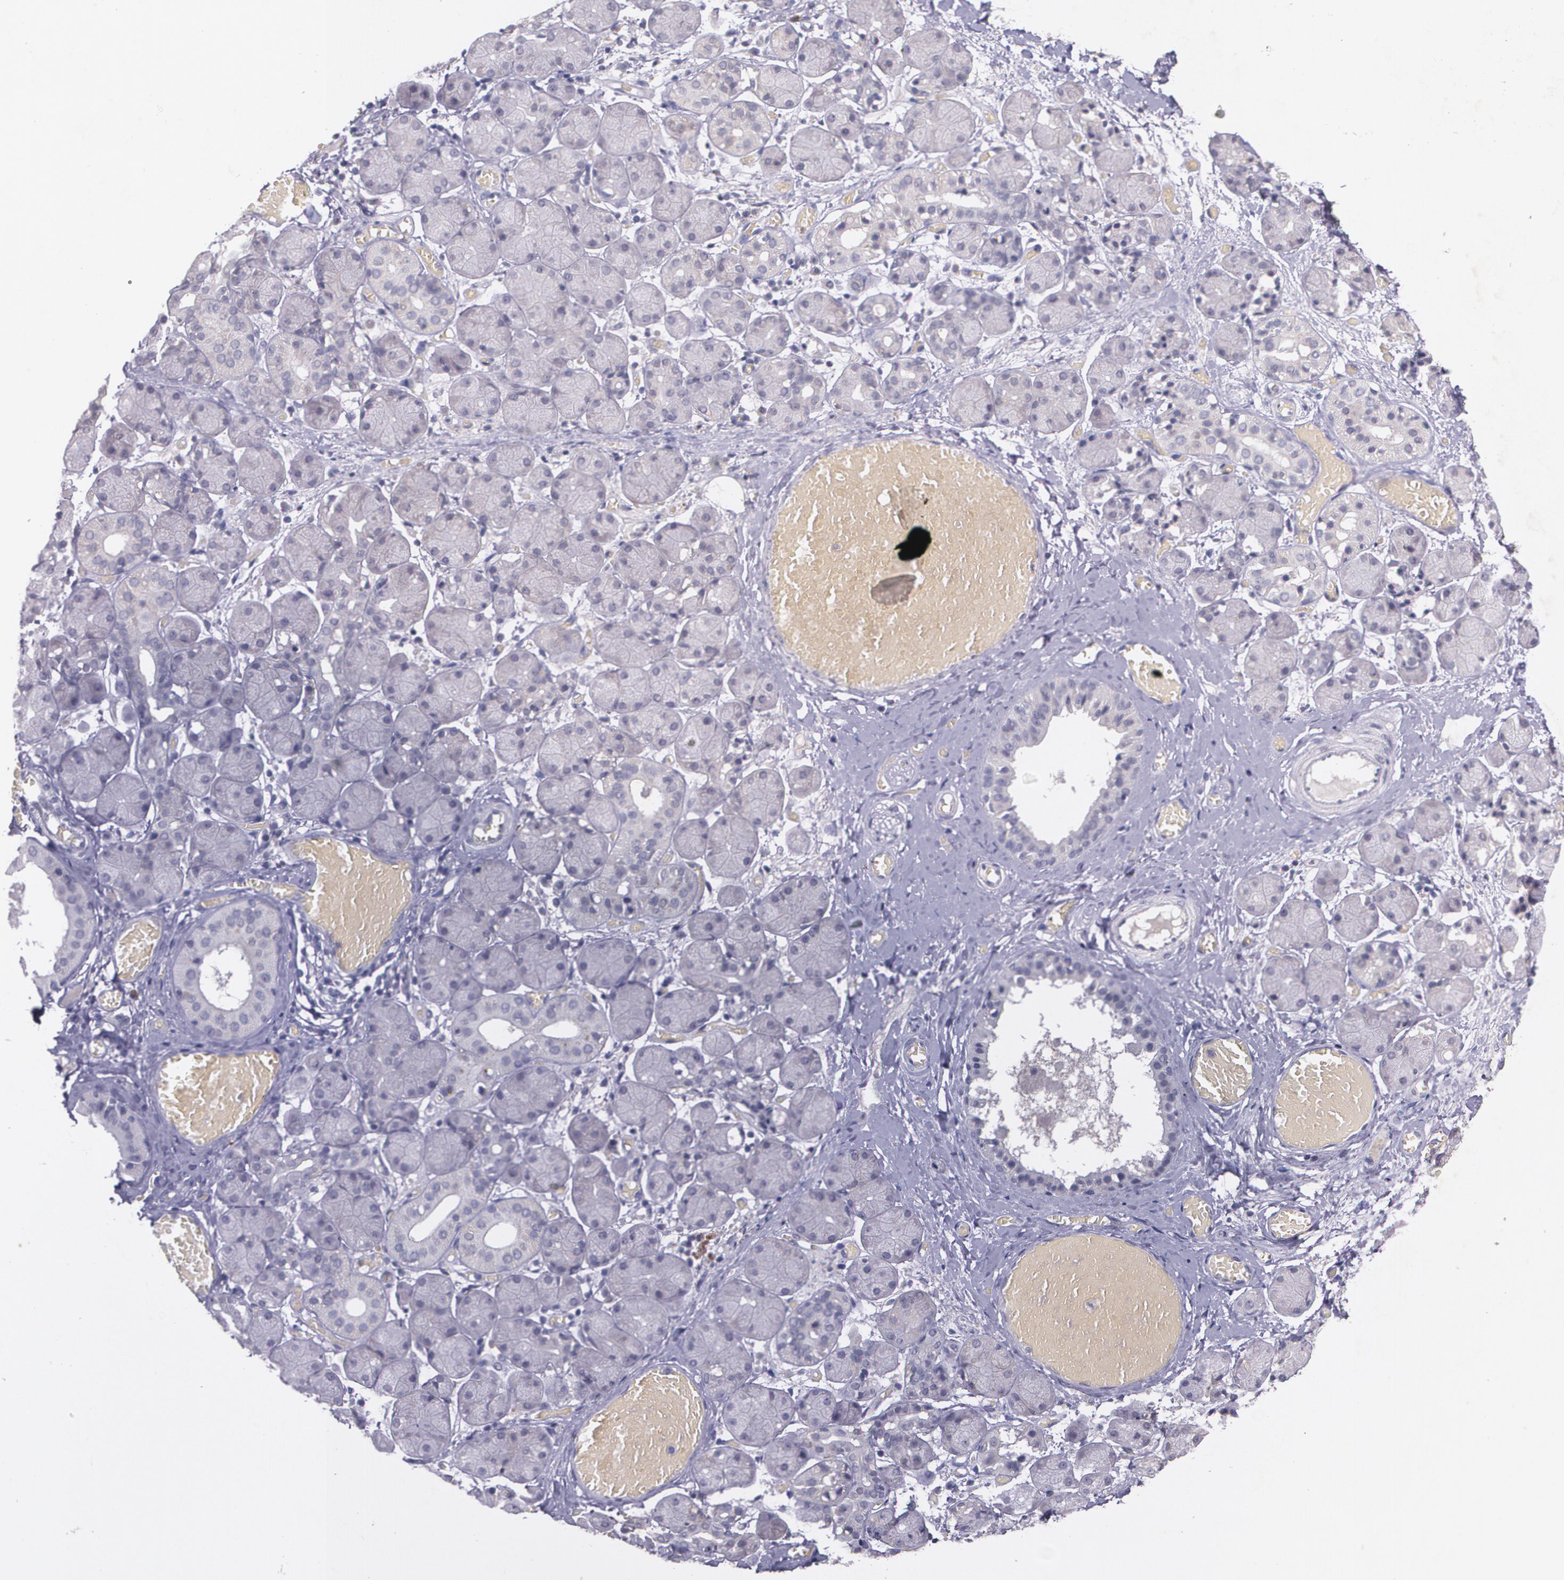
{"staining": {"intensity": "moderate", "quantity": "25%-75%", "location": "cytoplasmic/membranous"}, "tissue": "salivary gland", "cell_type": "Glandular cells", "image_type": "normal", "snomed": [{"axis": "morphology", "description": "Normal tissue, NOS"}, {"axis": "topography", "description": "Salivary gland"}], "caption": "IHC (DAB) staining of benign salivary gland displays moderate cytoplasmic/membranous protein staining in approximately 25%-75% of glandular cells. (IHC, brightfield microscopy, high magnification).", "gene": "TM4SF1", "patient": {"sex": "female", "age": 24}}